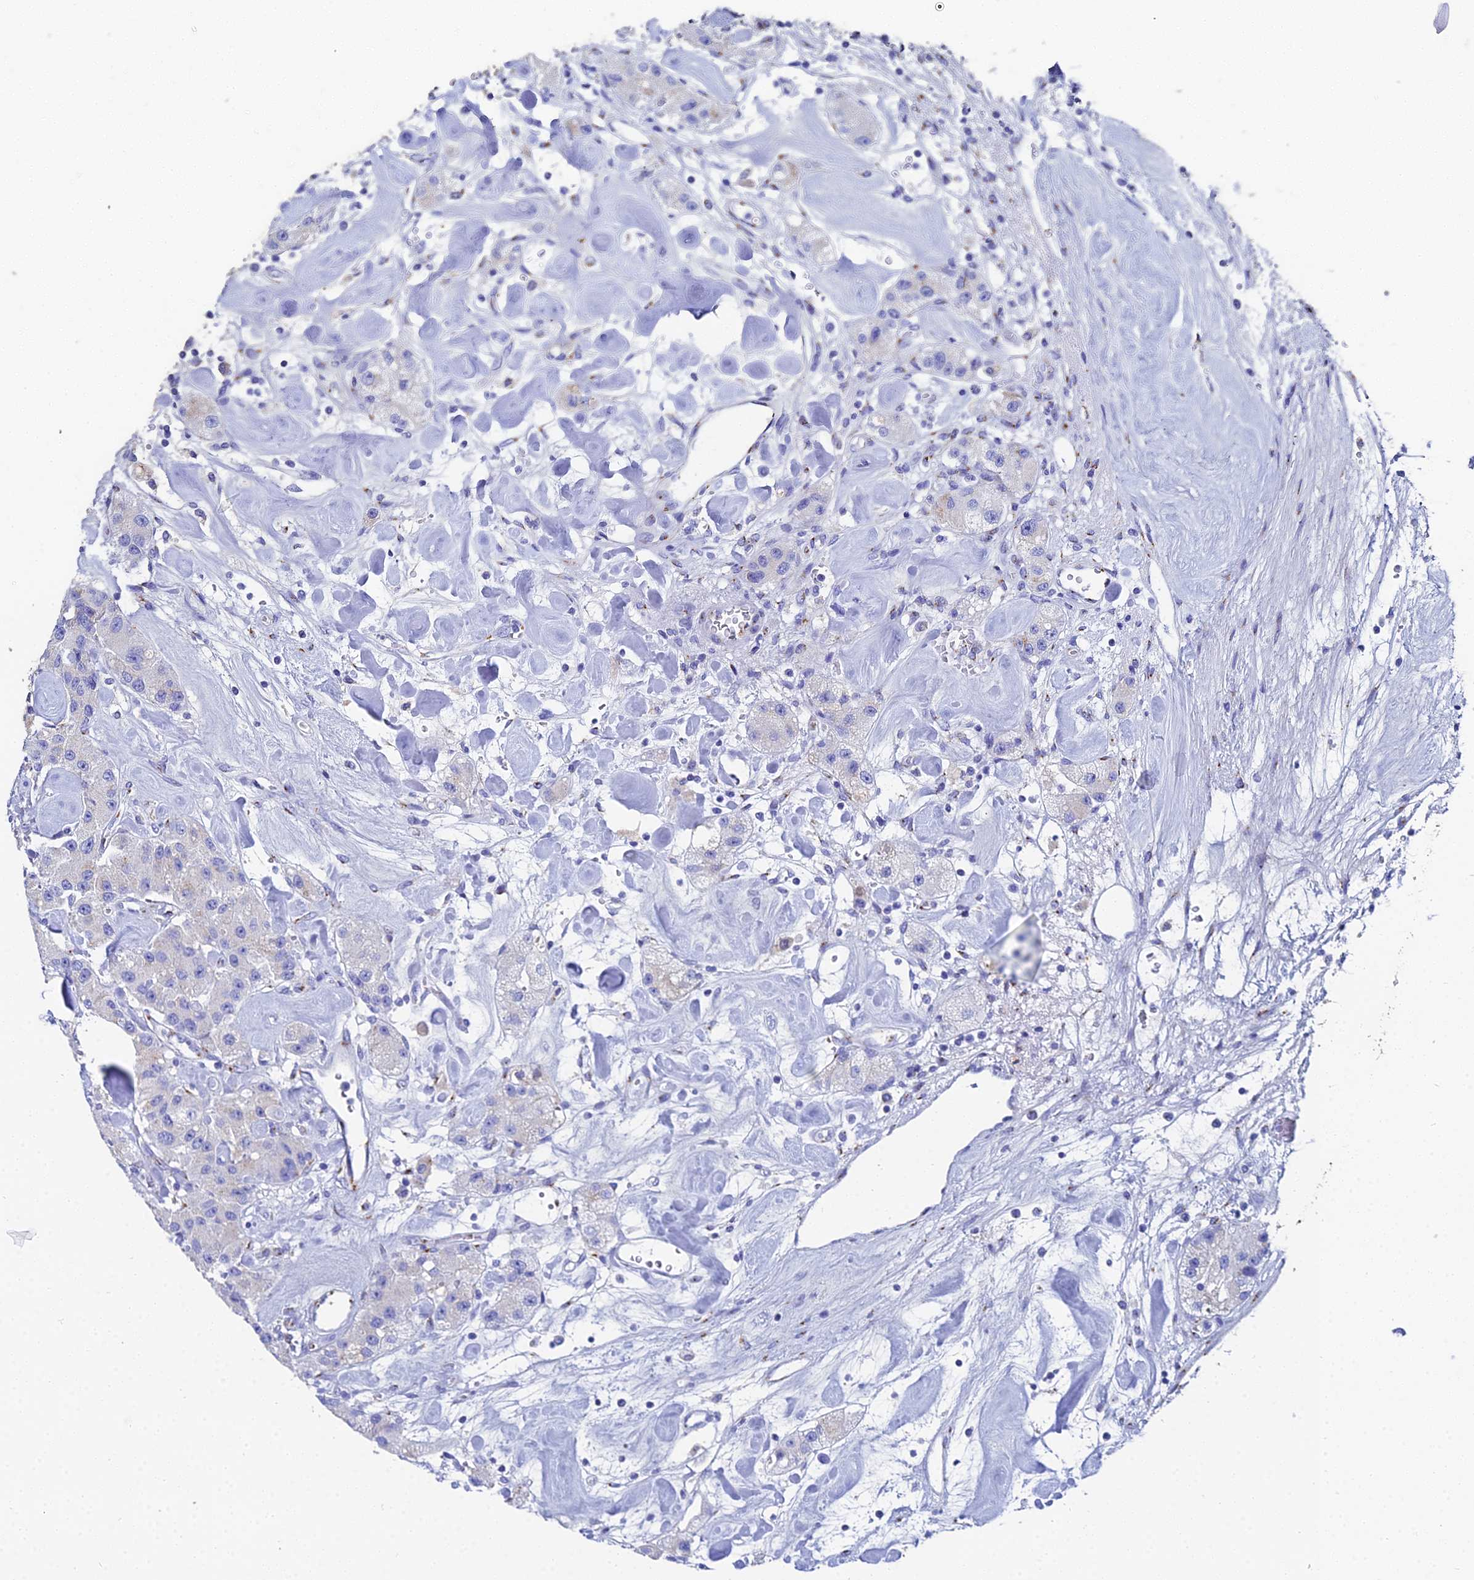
{"staining": {"intensity": "weak", "quantity": "<25%", "location": "cytoplasmic/membranous"}, "tissue": "carcinoid", "cell_type": "Tumor cells", "image_type": "cancer", "snomed": [{"axis": "morphology", "description": "Carcinoid, malignant, NOS"}, {"axis": "topography", "description": "Pancreas"}], "caption": "This is an immunohistochemistry (IHC) histopathology image of human carcinoid. There is no expression in tumor cells.", "gene": "ENSG00000268674", "patient": {"sex": "male", "age": 41}}